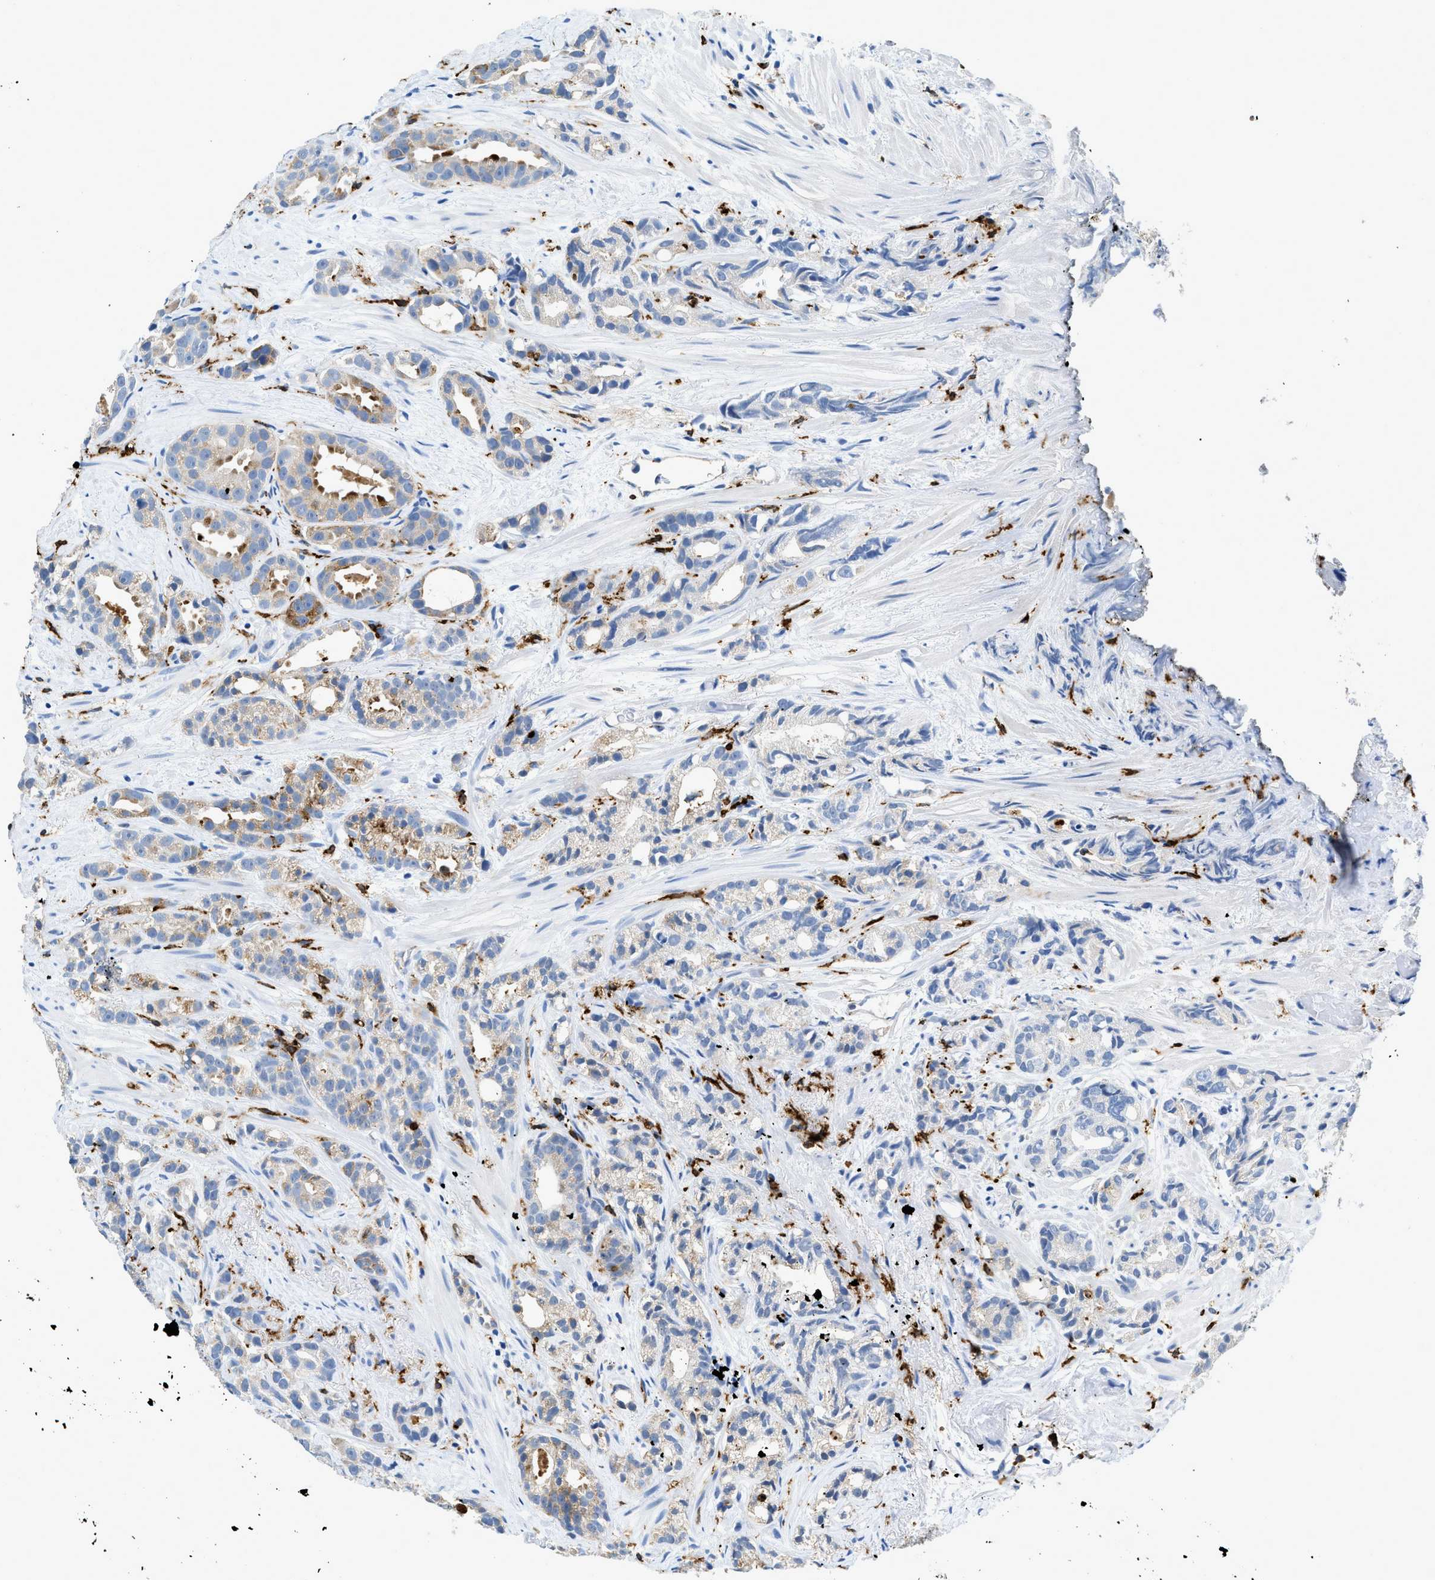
{"staining": {"intensity": "moderate", "quantity": "25%-75%", "location": "cytoplasmic/membranous"}, "tissue": "prostate cancer", "cell_type": "Tumor cells", "image_type": "cancer", "snomed": [{"axis": "morphology", "description": "Adenocarcinoma, Low grade"}, {"axis": "topography", "description": "Prostate"}], "caption": "Tumor cells demonstrate medium levels of moderate cytoplasmic/membranous expression in about 25%-75% of cells in human prostate low-grade adenocarcinoma.", "gene": "CD226", "patient": {"sex": "male", "age": 89}}